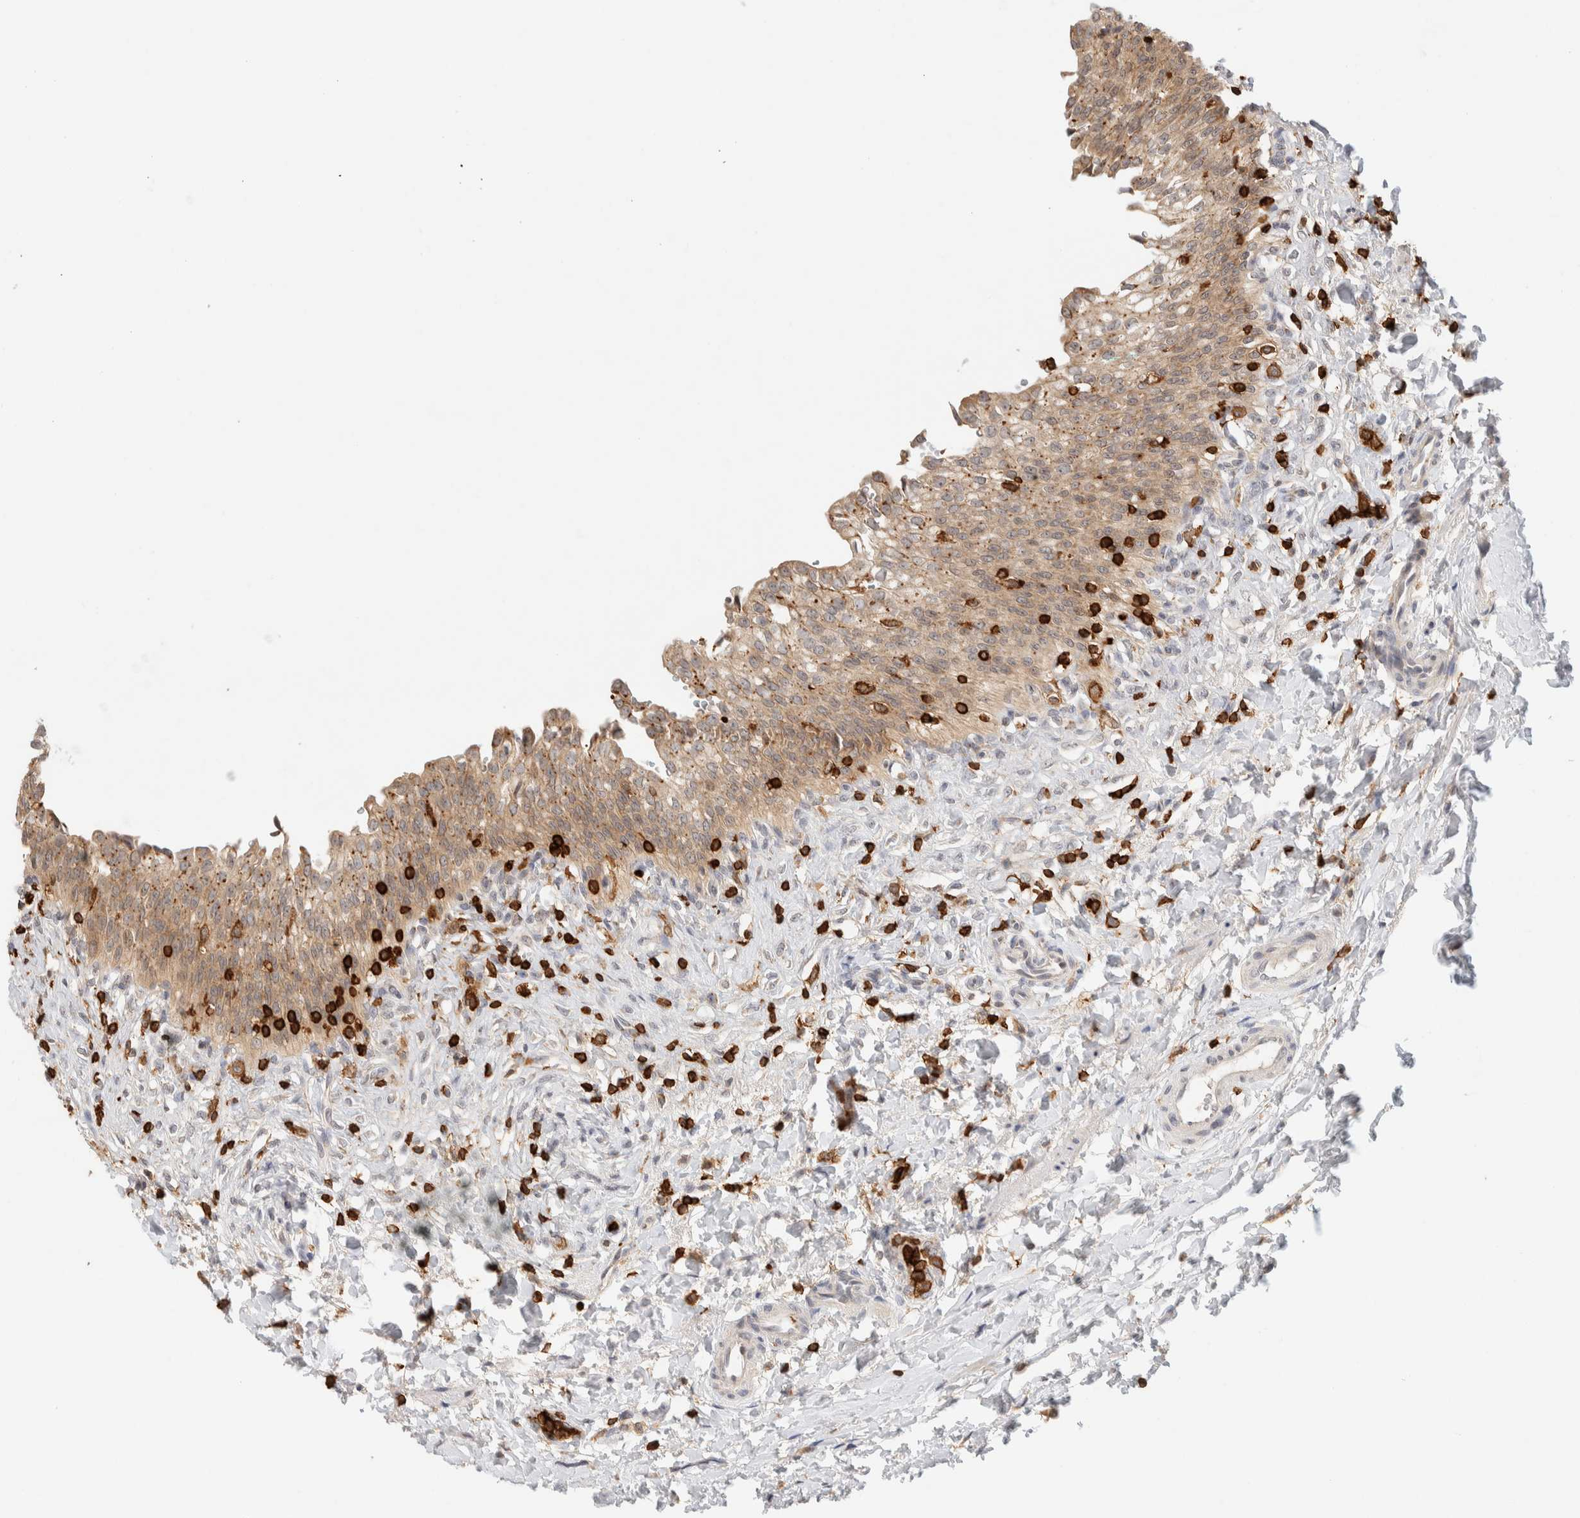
{"staining": {"intensity": "moderate", "quantity": ">75%", "location": "cytoplasmic/membranous"}, "tissue": "urinary bladder", "cell_type": "Urothelial cells", "image_type": "normal", "snomed": [{"axis": "morphology", "description": "Urothelial carcinoma, High grade"}, {"axis": "topography", "description": "Urinary bladder"}], "caption": "Immunohistochemistry (IHC) micrograph of unremarkable urinary bladder: urinary bladder stained using immunohistochemistry (IHC) shows medium levels of moderate protein expression localized specifically in the cytoplasmic/membranous of urothelial cells, appearing as a cytoplasmic/membranous brown color.", "gene": "RUNDC1", "patient": {"sex": "male", "age": 46}}